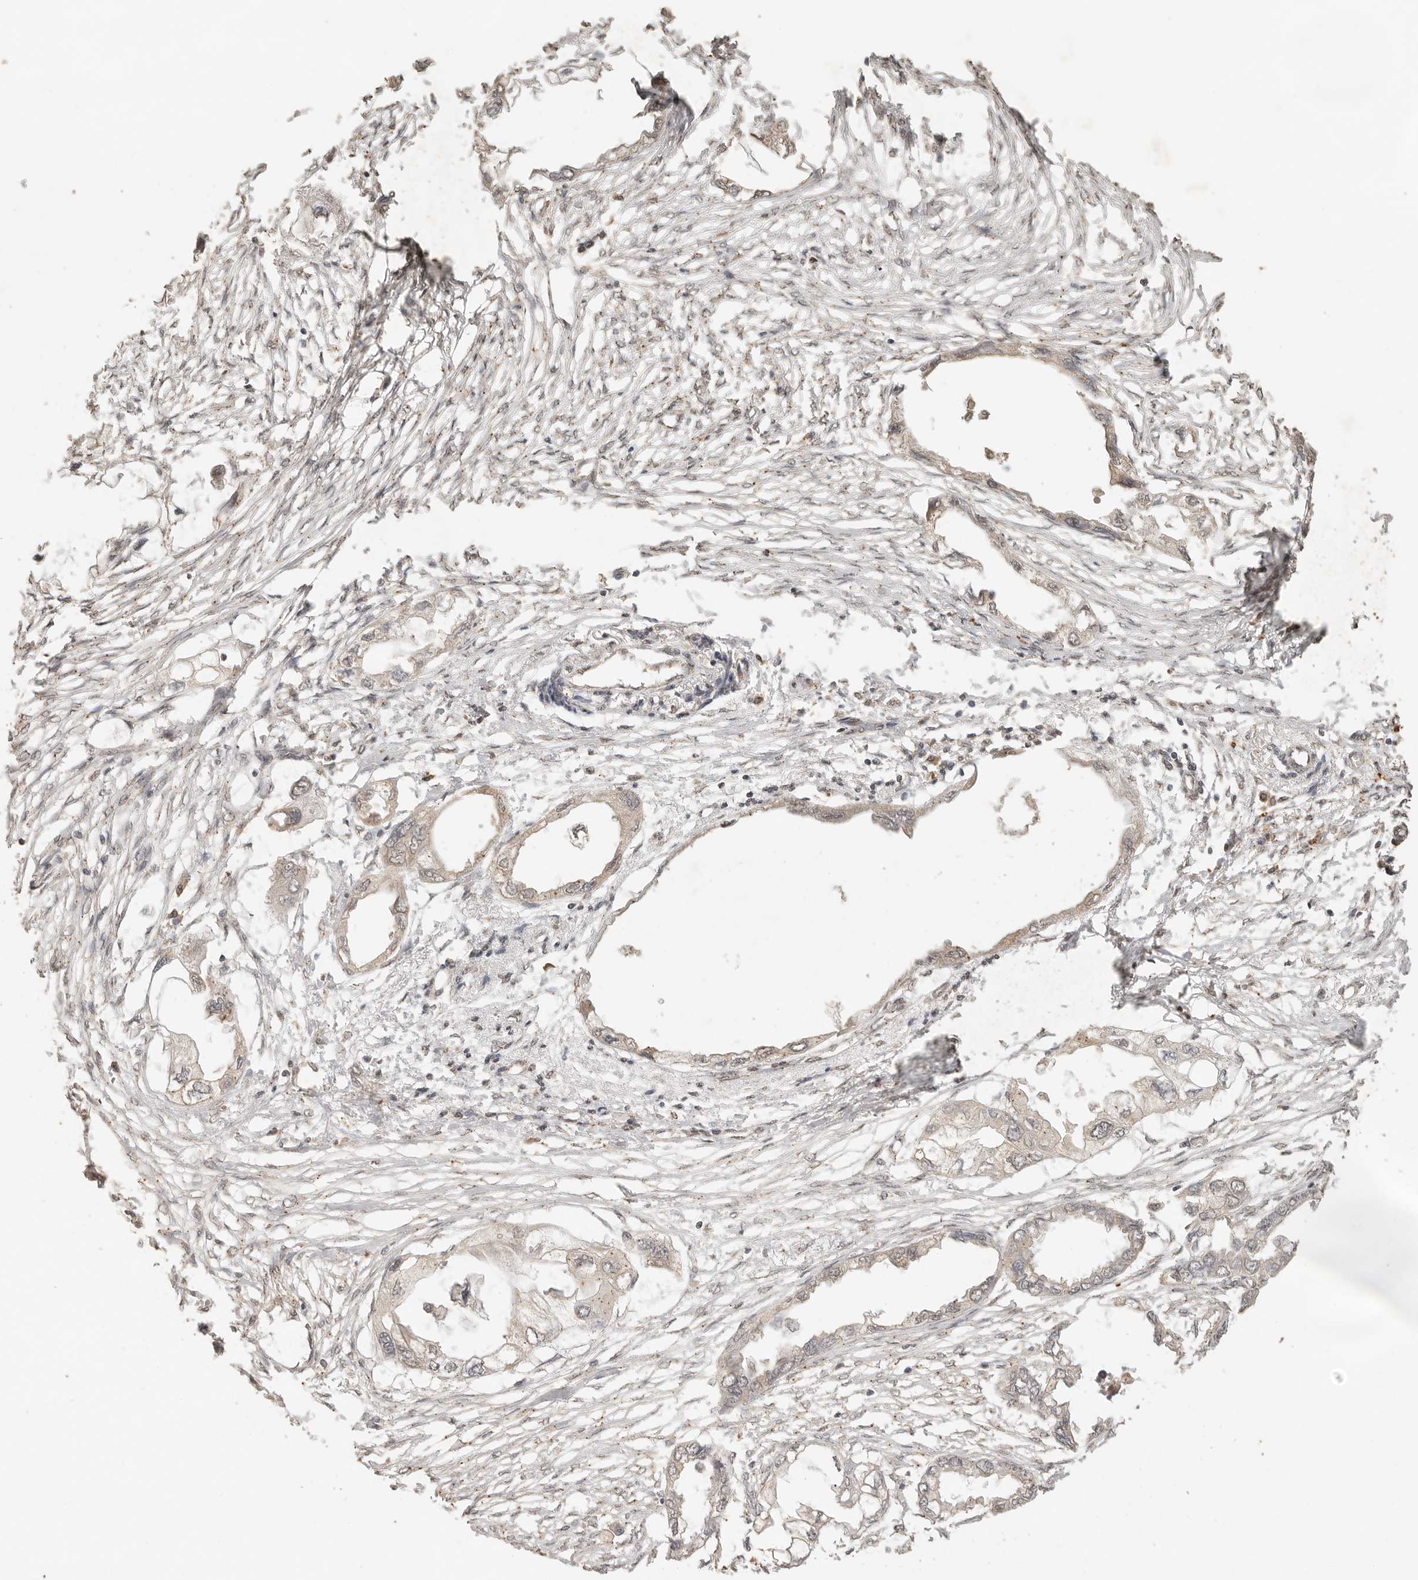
{"staining": {"intensity": "negative", "quantity": "none", "location": "none"}, "tissue": "endometrial cancer", "cell_type": "Tumor cells", "image_type": "cancer", "snomed": [{"axis": "morphology", "description": "Adenocarcinoma, NOS"}, {"axis": "morphology", "description": "Adenocarcinoma, metastatic, NOS"}, {"axis": "topography", "description": "Adipose tissue"}, {"axis": "topography", "description": "Endometrium"}], "caption": "Immunohistochemistry of endometrial cancer (metastatic adenocarcinoma) displays no staining in tumor cells.", "gene": "LMO4", "patient": {"sex": "female", "age": 67}}